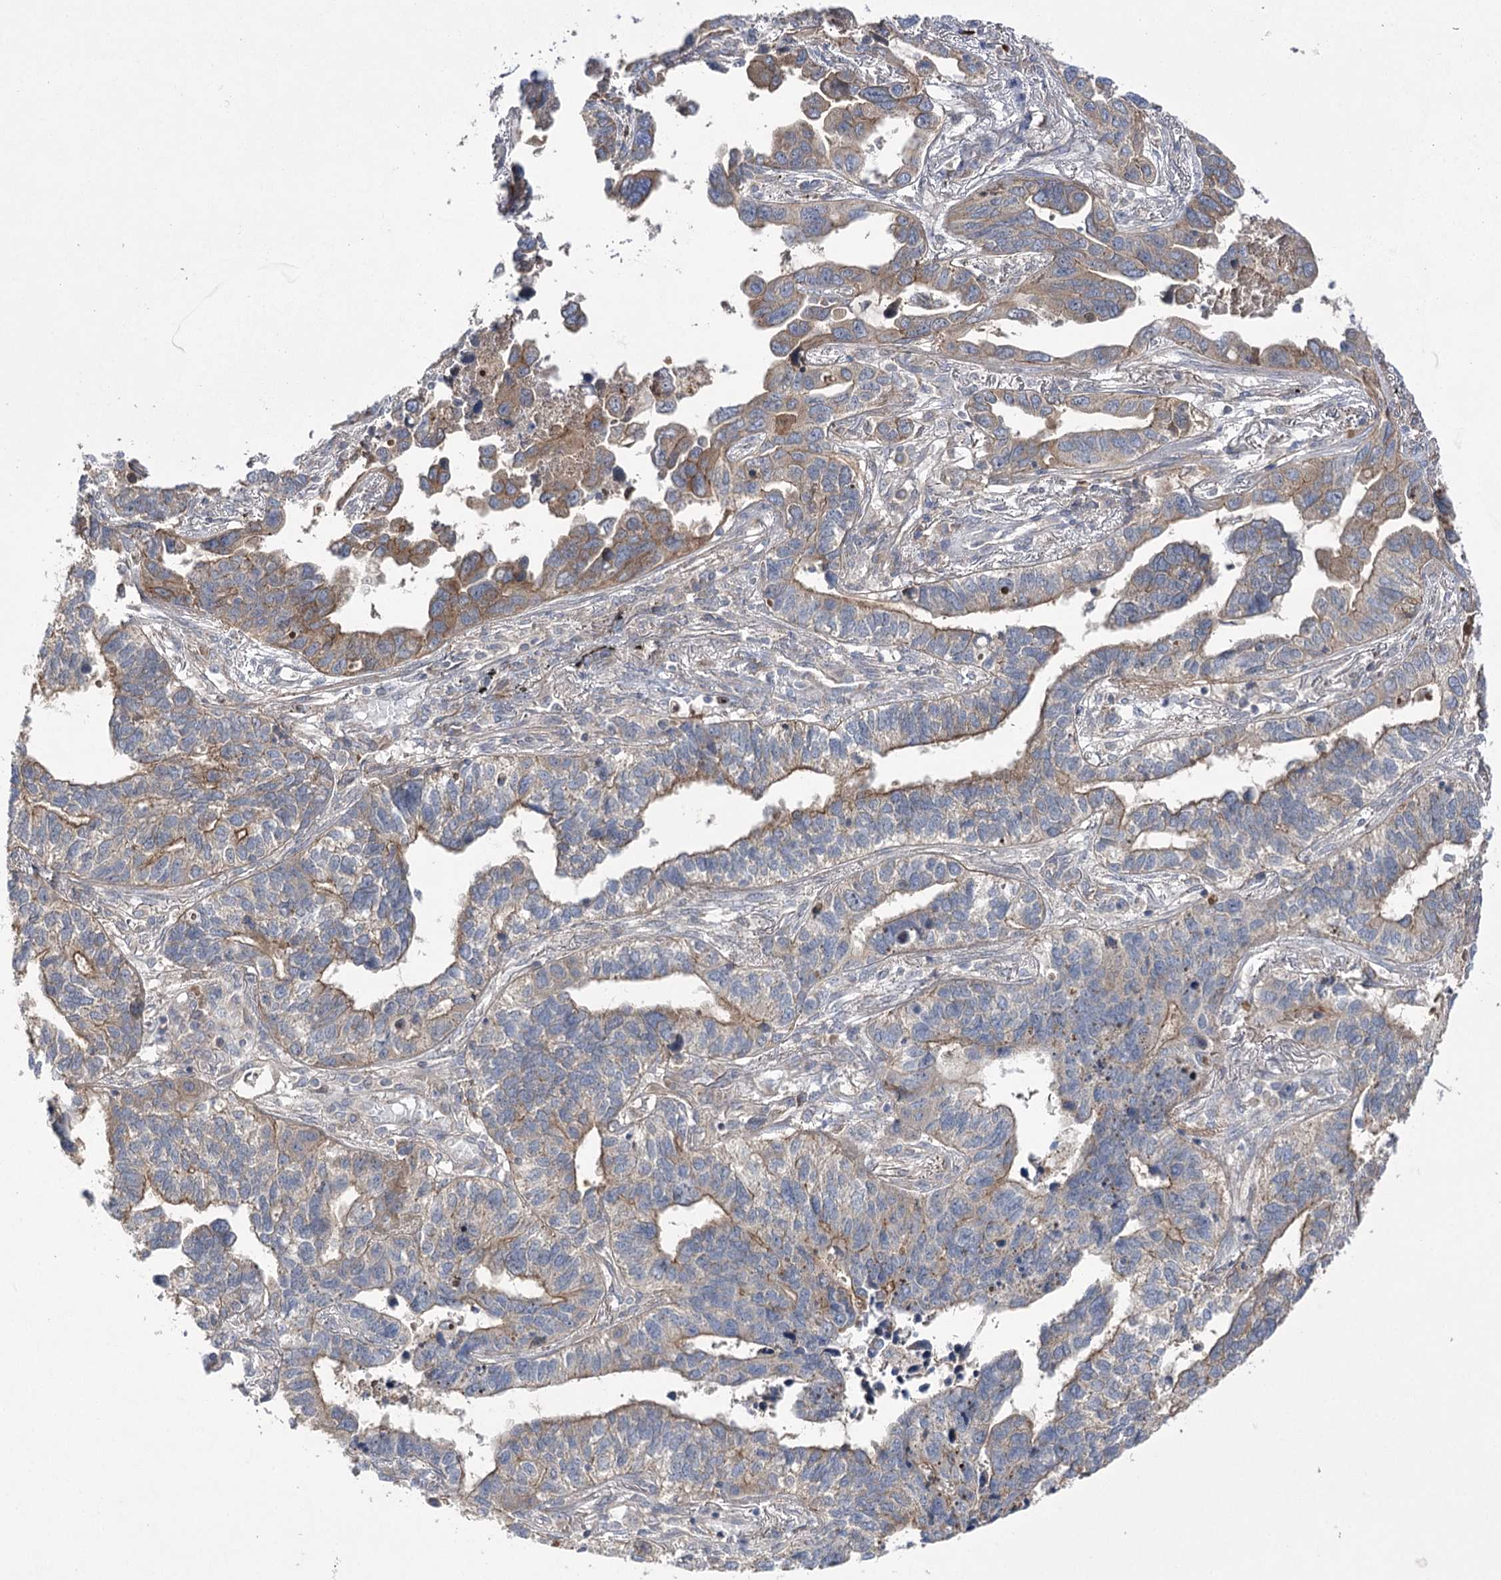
{"staining": {"intensity": "moderate", "quantity": "25%-75%", "location": "cytoplasmic/membranous"}, "tissue": "lung cancer", "cell_type": "Tumor cells", "image_type": "cancer", "snomed": [{"axis": "morphology", "description": "Adenocarcinoma, NOS"}, {"axis": "topography", "description": "Lung"}], "caption": "An immunohistochemistry (IHC) micrograph of neoplastic tissue is shown. Protein staining in brown highlights moderate cytoplasmic/membranous positivity in lung cancer (adenocarcinoma) within tumor cells. The protein is shown in brown color, while the nuclei are stained blue.", "gene": "BCR", "patient": {"sex": "male", "age": 67}}